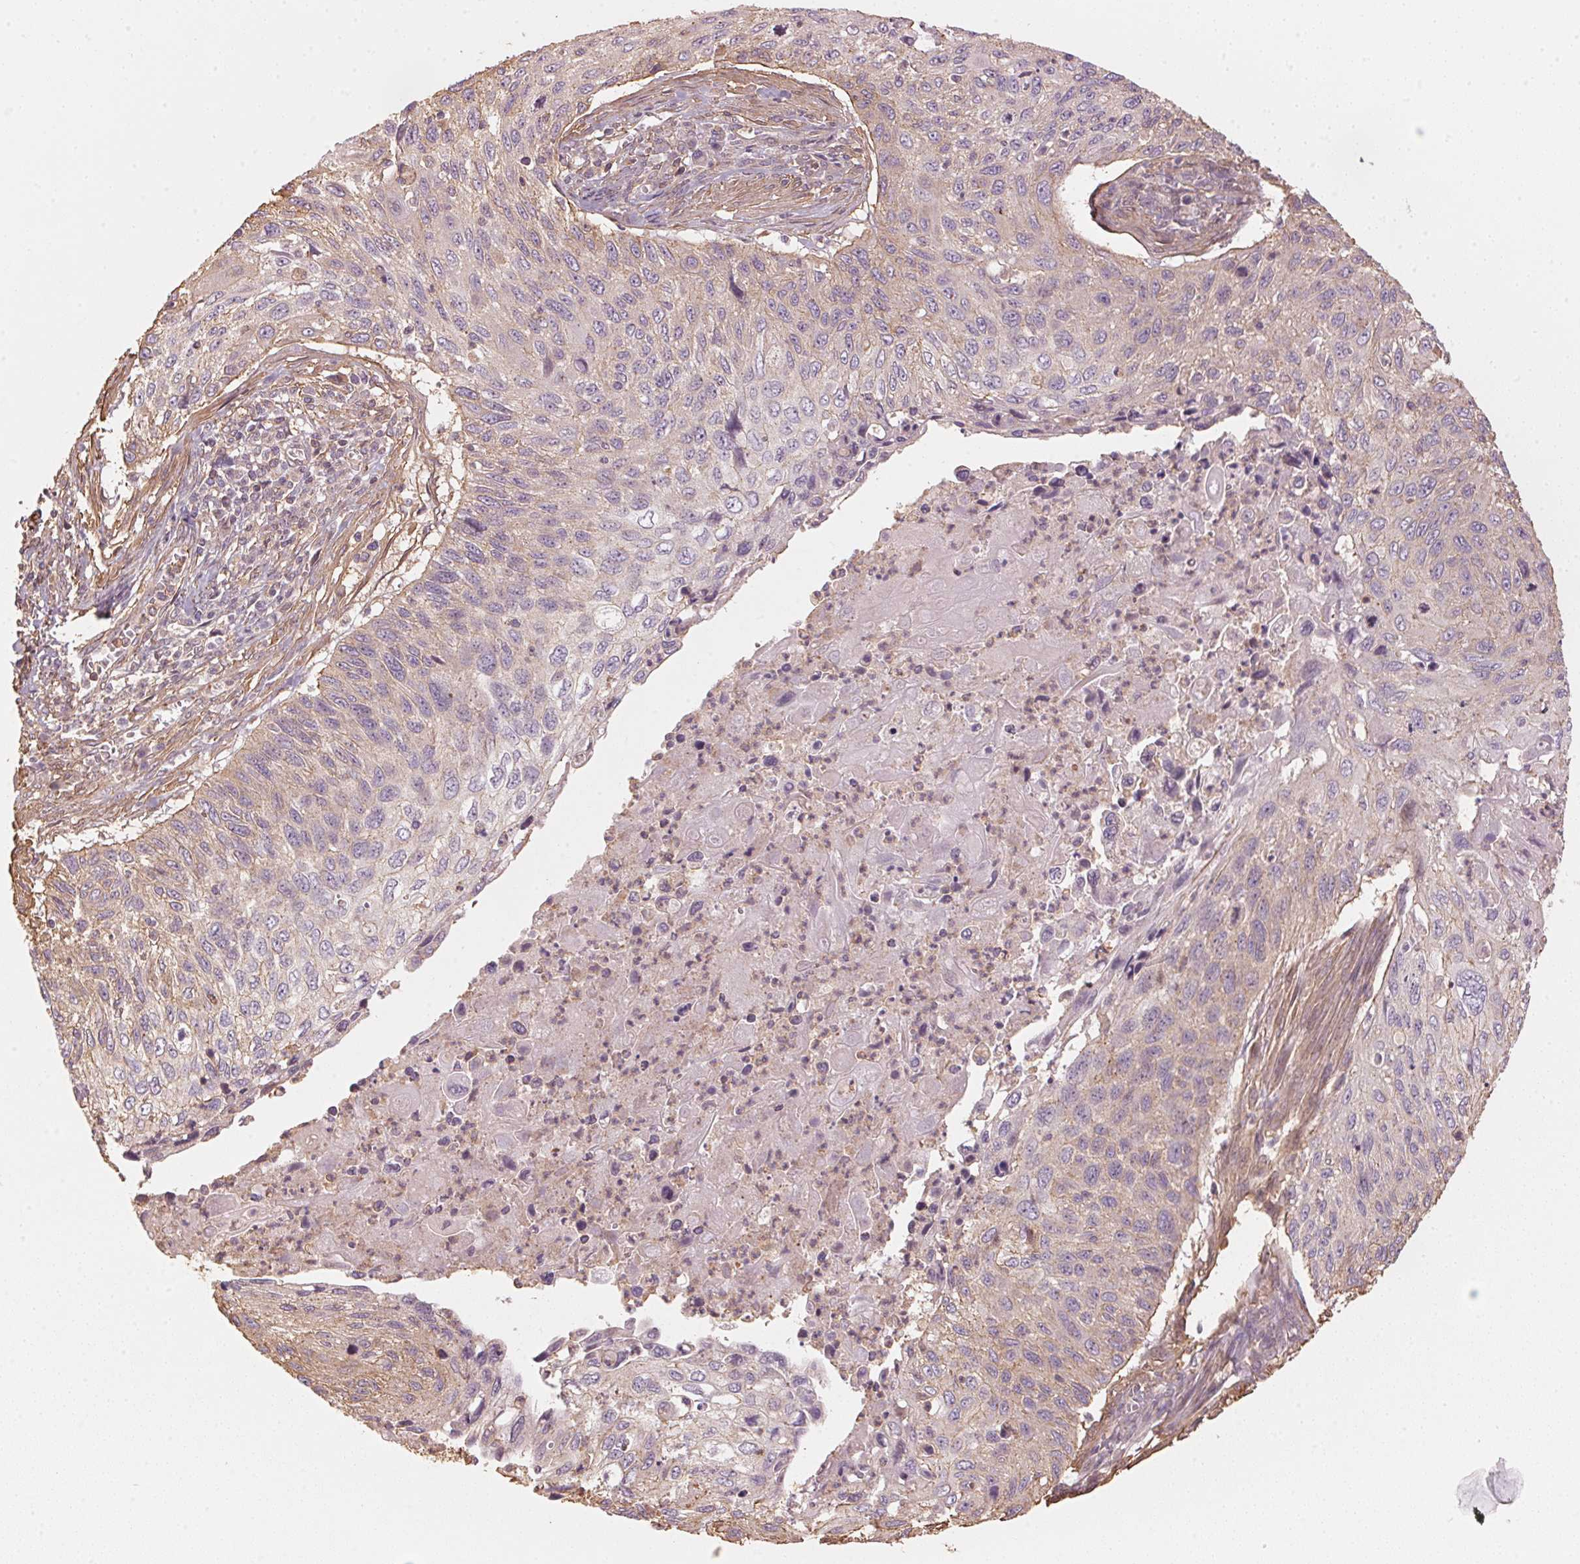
{"staining": {"intensity": "weak", "quantity": "<25%", "location": "cytoplasmic/membranous"}, "tissue": "cervical cancer", "cell_type": "Tumor cells", "image_type": "cancer", "snomed": [{"axis": "morphology", "description": "Squamous cell carcinoma, NOS"}, {"axis": "topography", "description": "Cervix"}], "caption": "Tumor cells are negative for protein expression in human cervical squamous cell carcinoma.", "gene": "QDPR", "patient": {"sex": "female", "age": 70}}